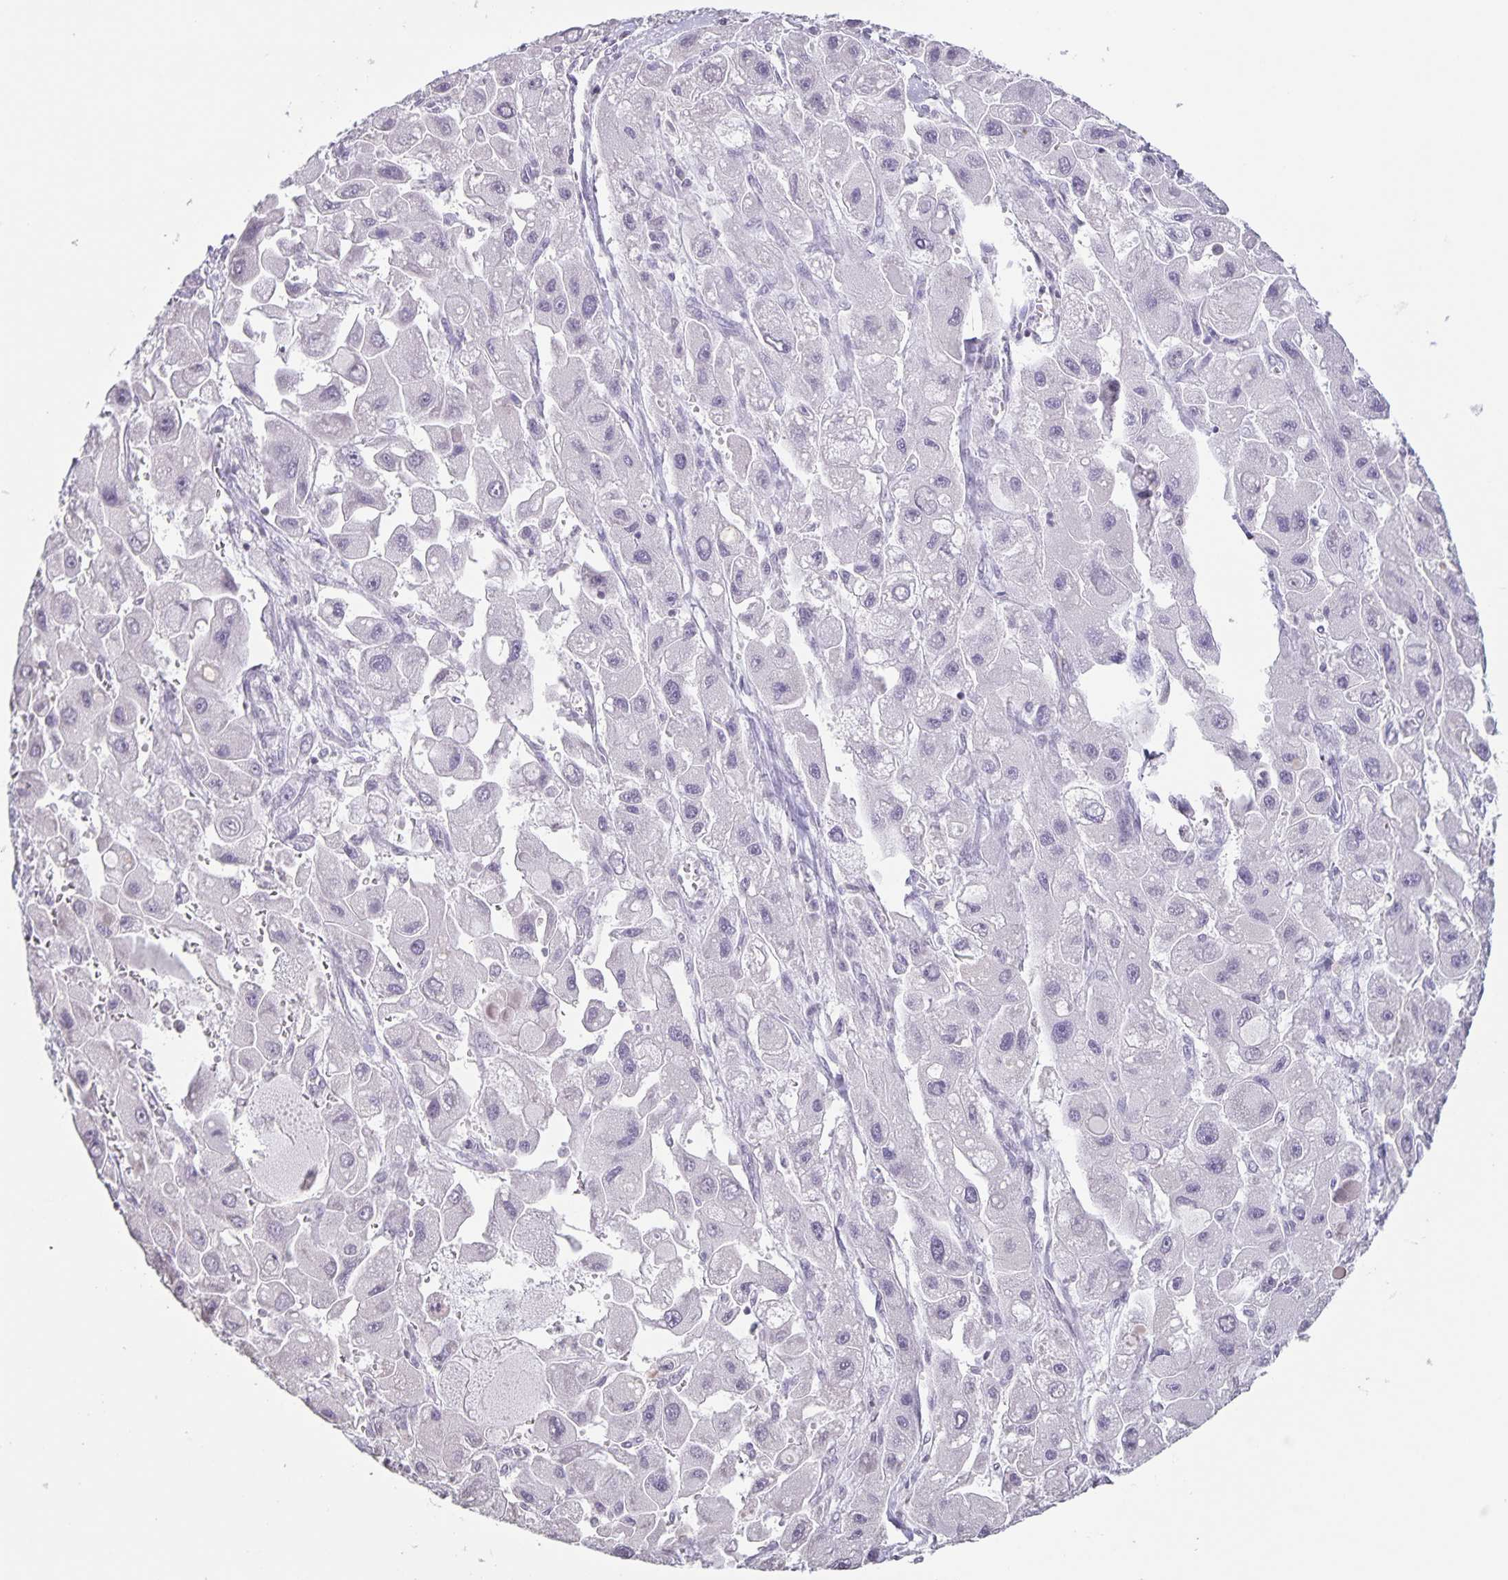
{"staining": {"intensity": "negative", "quantity": "none", "location": "none"}, "tissue": "liver cancer", "cell_type": "Tumor cells", "image_type": "cancer", "snomed": [{"axis": "morphology", "description": "Carcinoma, Hepatocellular, NOS"}, {"axis": "topography", "description": "Liver"}], "caption": "Human liver hepatocellular carcinoma stained for a protein using immunohistochemistry (IHC) shows no expression in tumor cells.", "gene": "AQP4", "patient": {"sex": "male", "age": 24}}